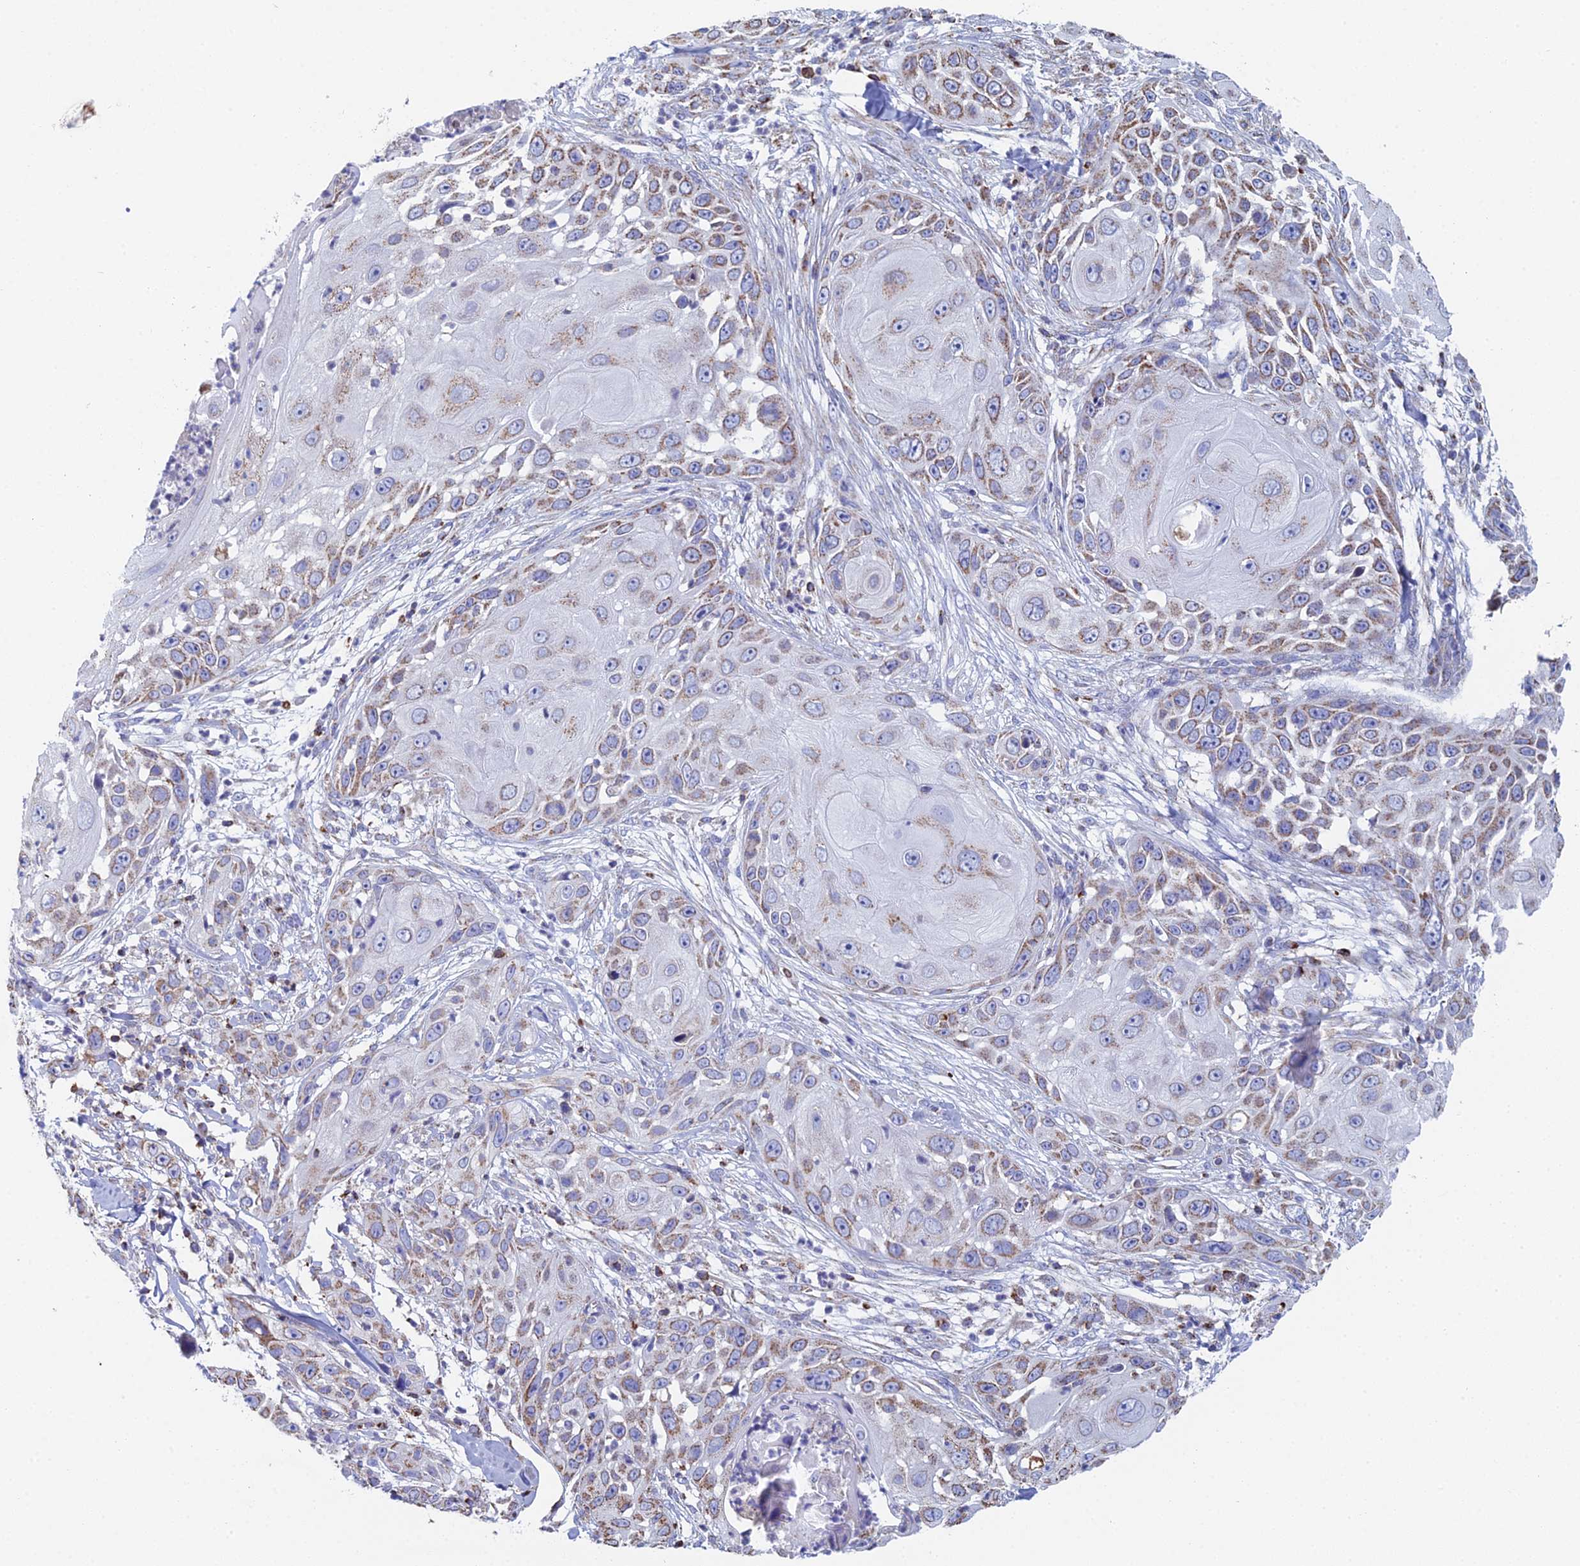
{"staining": {"intensity": "moderate", "quantity": ">75%", "location": "cytoplasmic/membranous"}, "tissue": "skin cancer", "cell_type": "Tumor cells", "image_type": "cancer", "snomed": [{"axis": "morphology", "description": "Squamous cell carcinoma, NOS"}, {"axis": "topography", "description": "Skin"}], "caption": "Skin cancer (squamous cell carcinoma) was stained to show a protein in brown. There is medium levels of moderate cytoplasmic/membranous positivity in about >75% of tumor cells.", "gene": "SPOCK2", "patient": {"sex": "female", "age": 44}}